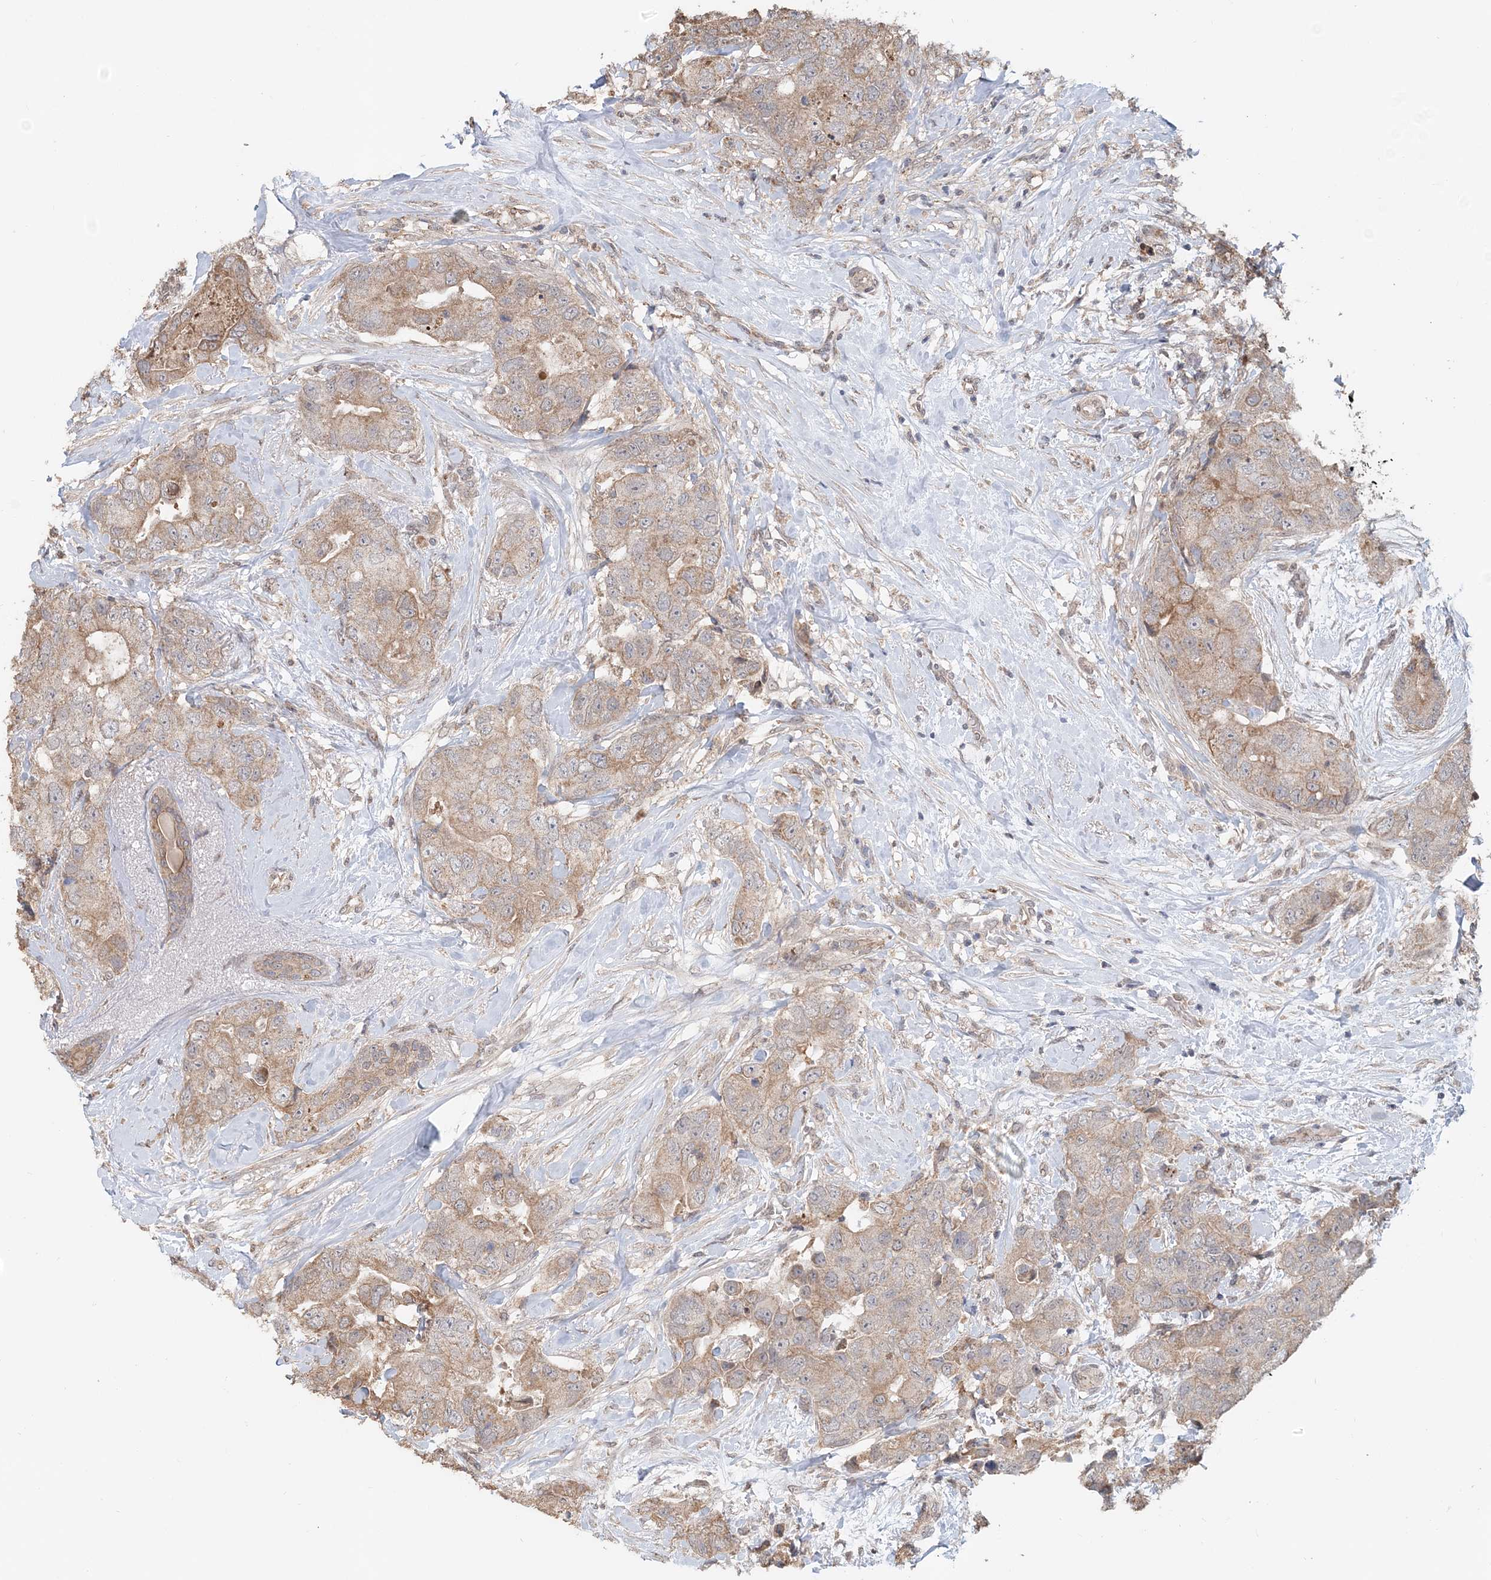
{"staining": {"intensity": "weak", "quantity": ">75%", "location": "cytoplasmic/membranous"}, "tissue": "breast cancer", "cell_type": "Tumor cells", "image_type": "cancer", "snomed": [{"axis": "morphology", "description": "Duct carcinoma"}, {"axis": "topography", "description": "Breast"}], "caption": "Breast cancer stained with a brown dye displays weak cytoplasmic/membranous positive staining in about >75% of tumor cells.", "gene": "FBXO38", "patient": {"sex": "female", "age": 62}}